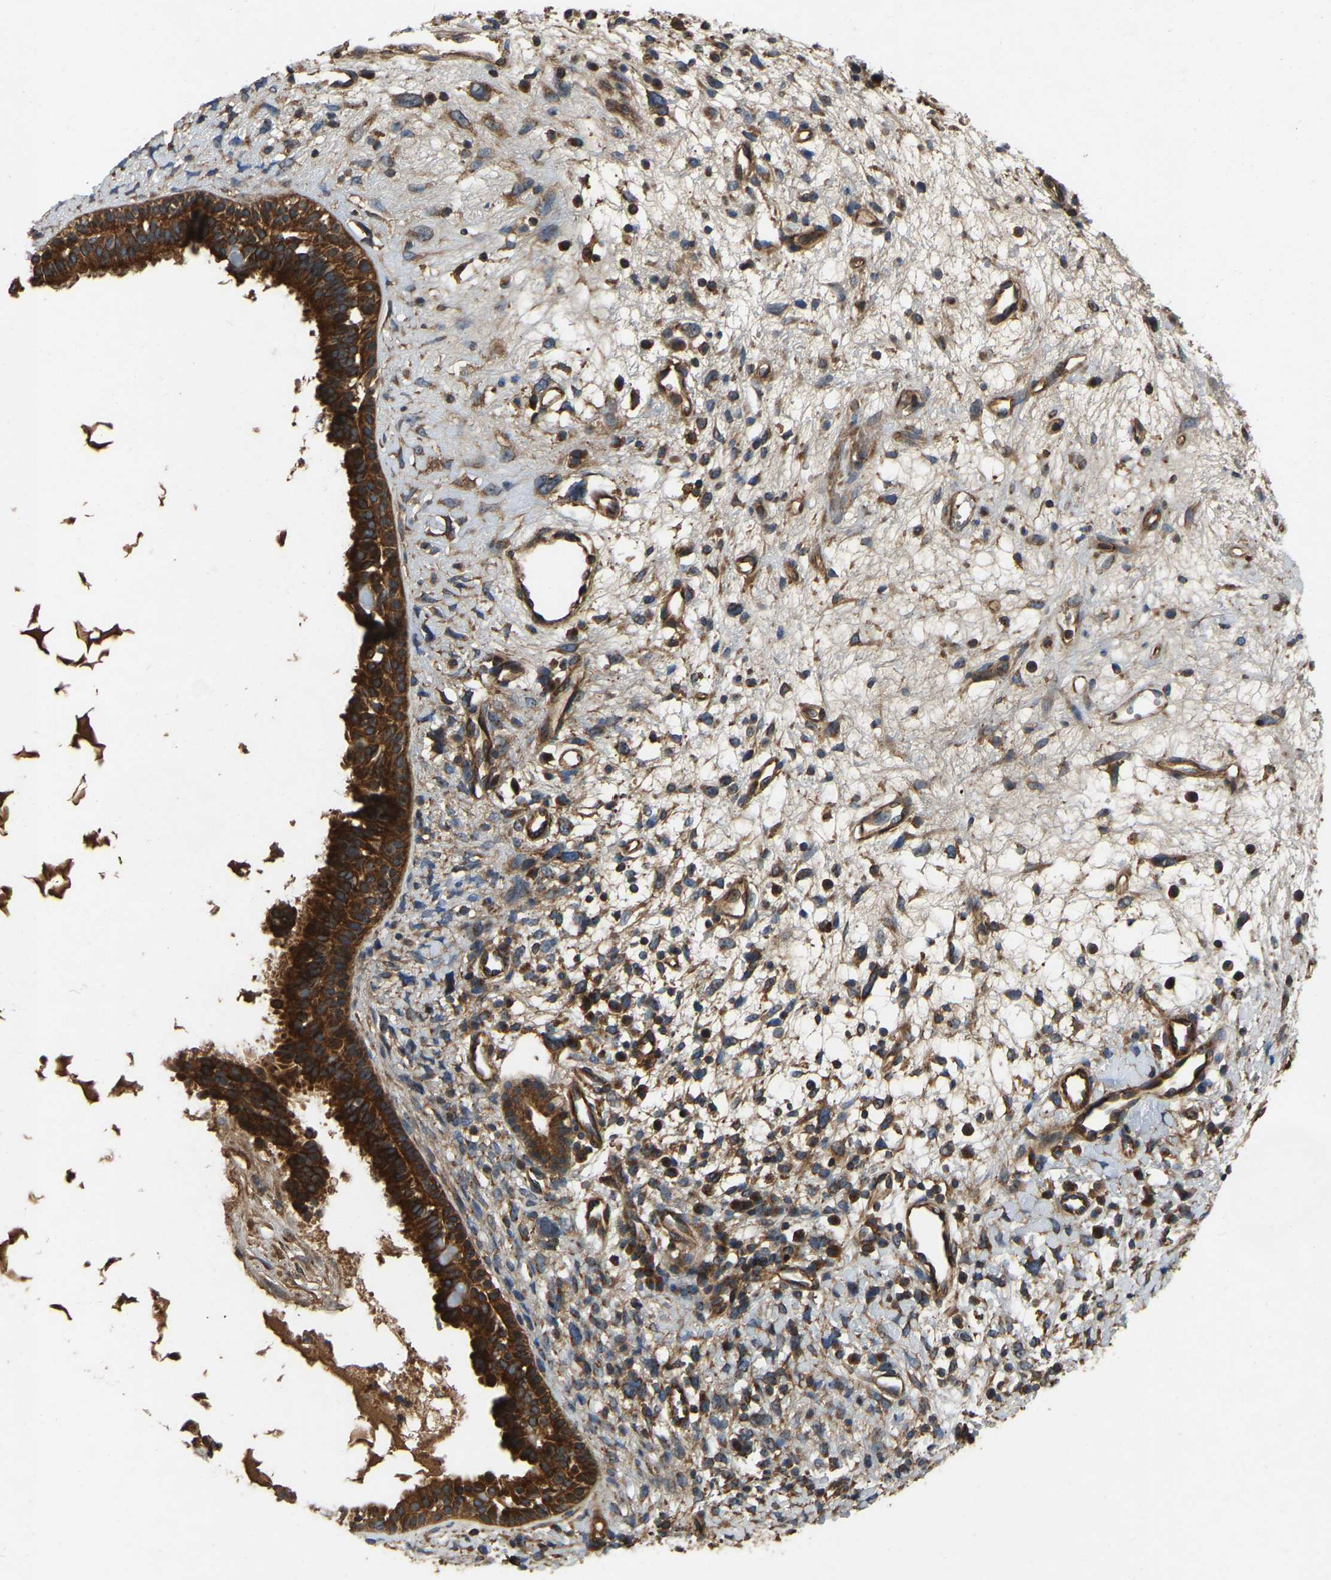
{"staining": {"intensity": "strong", "quantity": ">75%", "location": "cytoplasmic/membranous"}, "tissue": "nasopharynx", "cell_type": "Respiratory epithelial cells", "image_type": "normal", "snomed": [{"axis": "morphology", "description": "Normal tissue, NOS"}, {"axis": "topography", "description": "Nasopharynx"}], "caption": "Unremarkable nasopharynx reveals strong cytoplasmic/membranous expression in approximately >75% of respiratory epithelial cells (Brightfield microscopy of DAB IHC at high magnification)..", "gene": "SAMD9L", "patient": {"sex": "male", "age": 22}}